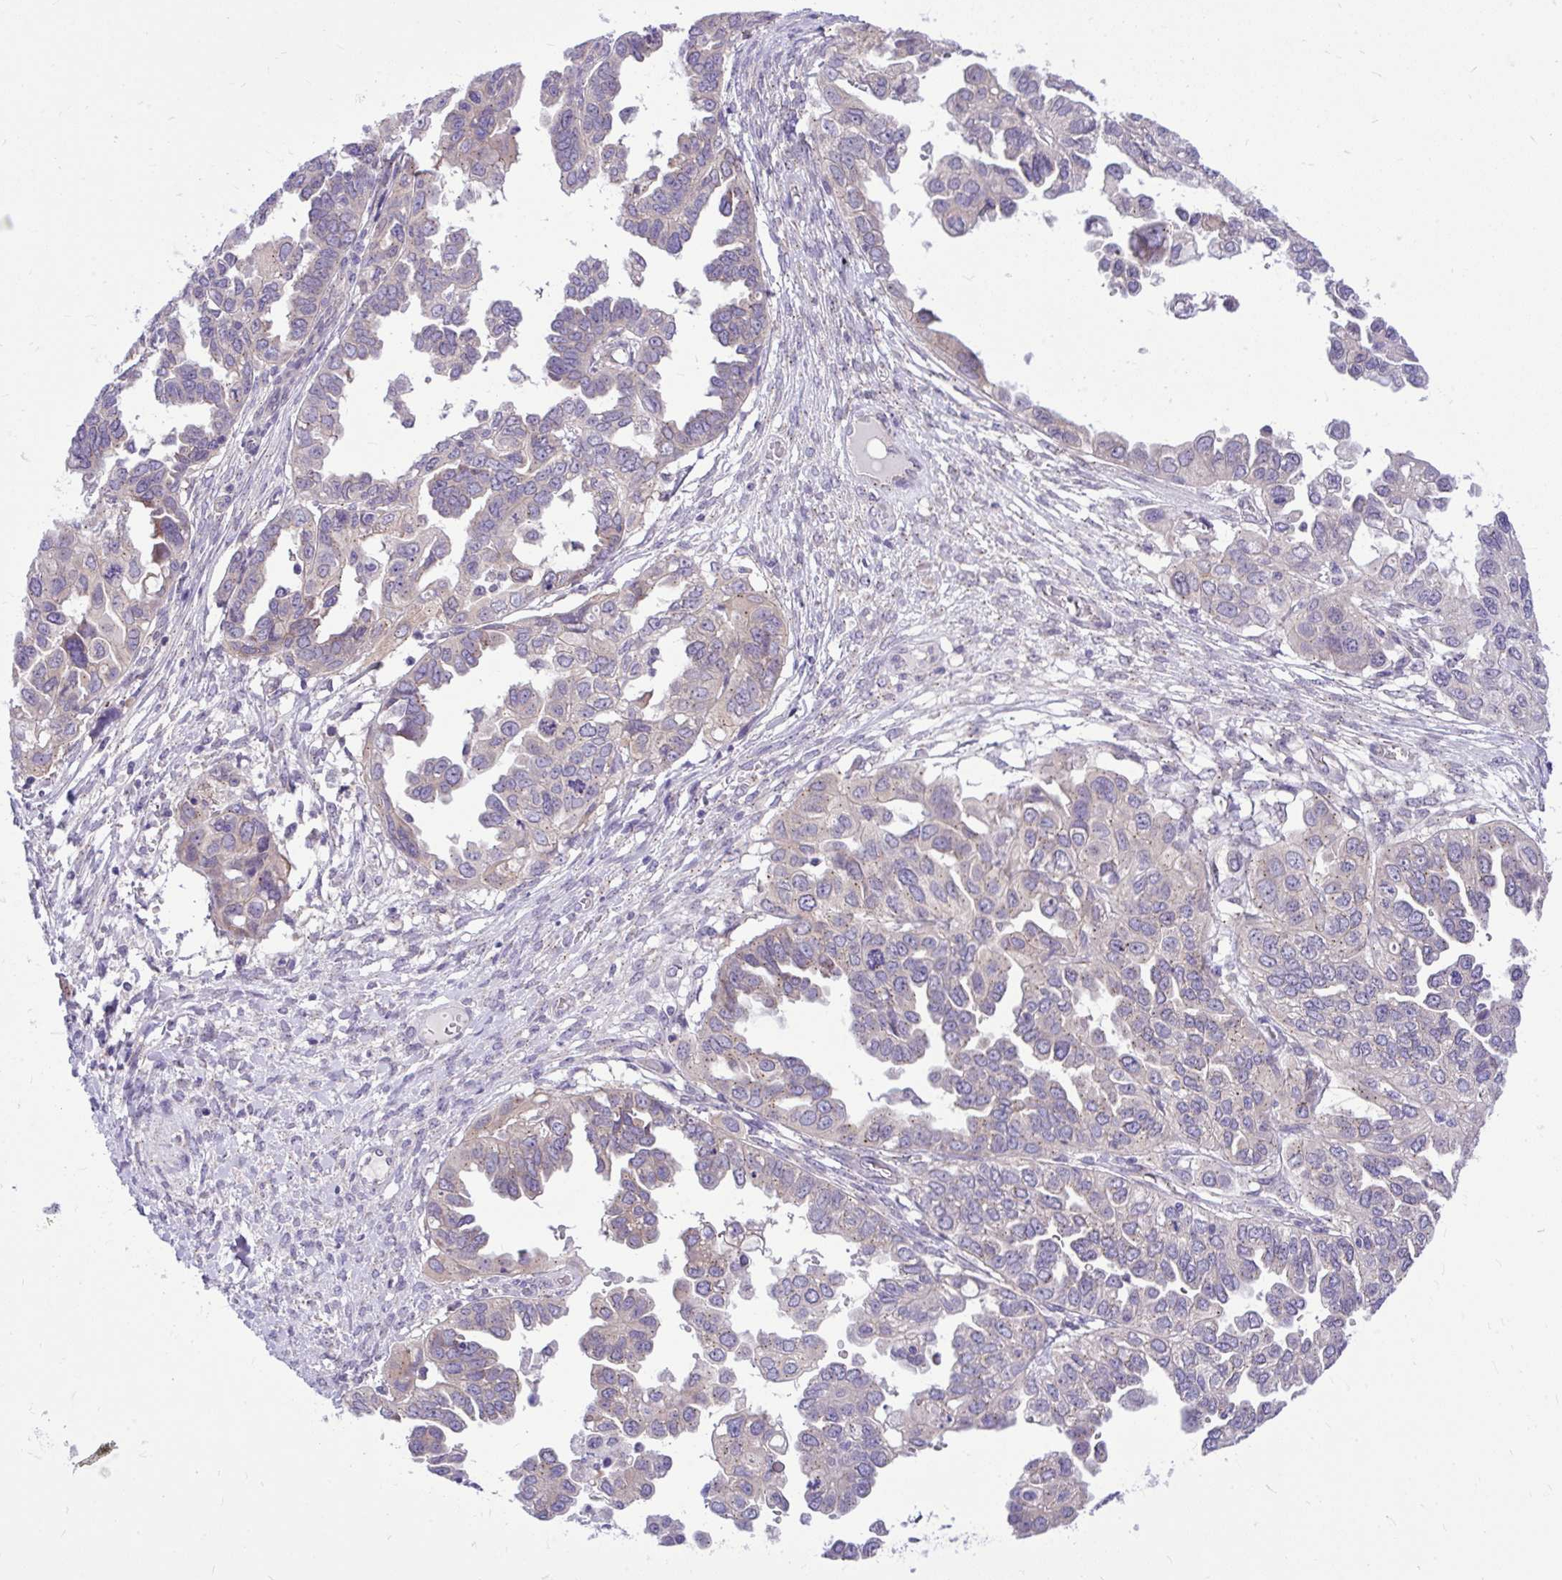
{"staining": {"intensity": "weak", "quantity": "<25%", "location": "cytoplasmic/membranous"}, "tissue": "ovarian cancer", "cell_type": "Tumor cells", "image_type": "cancer", "snomed": [{"axis": "morphology", "description": "Cystadenocarcinoma, serous, NOS"}, {"axis": "topography", "description": "Ovary"}], "caption": "Tumor cells show no significant protein positivity in serous cystadenocarcinoma (ovarian).", "gene": "CEACAM18", "patient": {"sex": "female", "age": 53}}